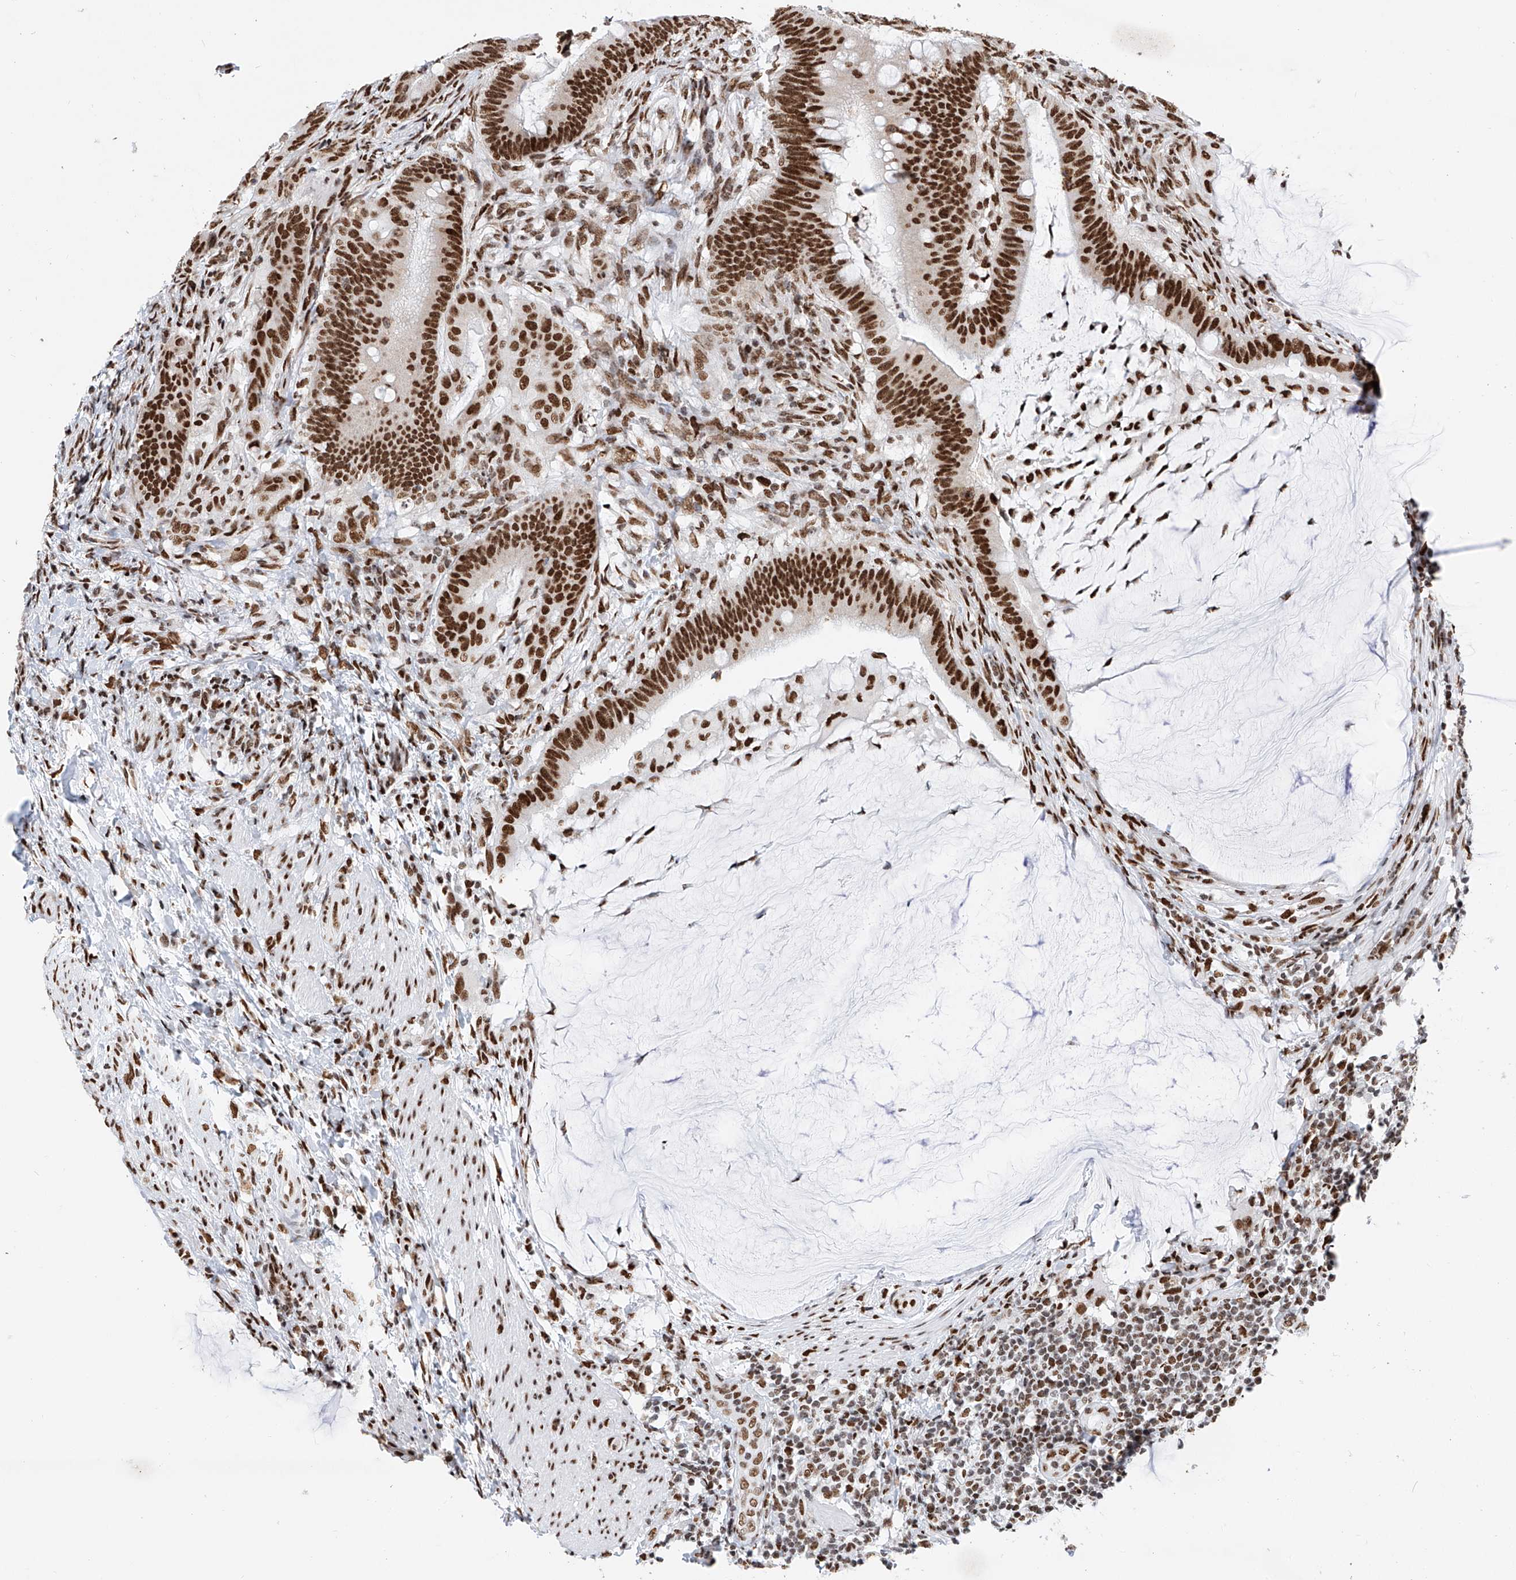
{"staining": {"intensity": "strong", "quantity": ">75%", "location": "nuclear"}, "tissue": "colorectal cancer", "cell_type": "Tumor cells", "image_type": "cancer", "snomed": [{"axis": "morphology", "description": "Adenocarcinoma, NOS"}, {"axis": "topography", "description": "Colon"}], "caption": "The micrograph exhibits a brown stain indicating the presence of a protein in the nuclear of tumor cells in colorectal cancer (adenocarcinoma).", "gene": "SRSF6", "patient": {"sex": "female", "age": 66}}